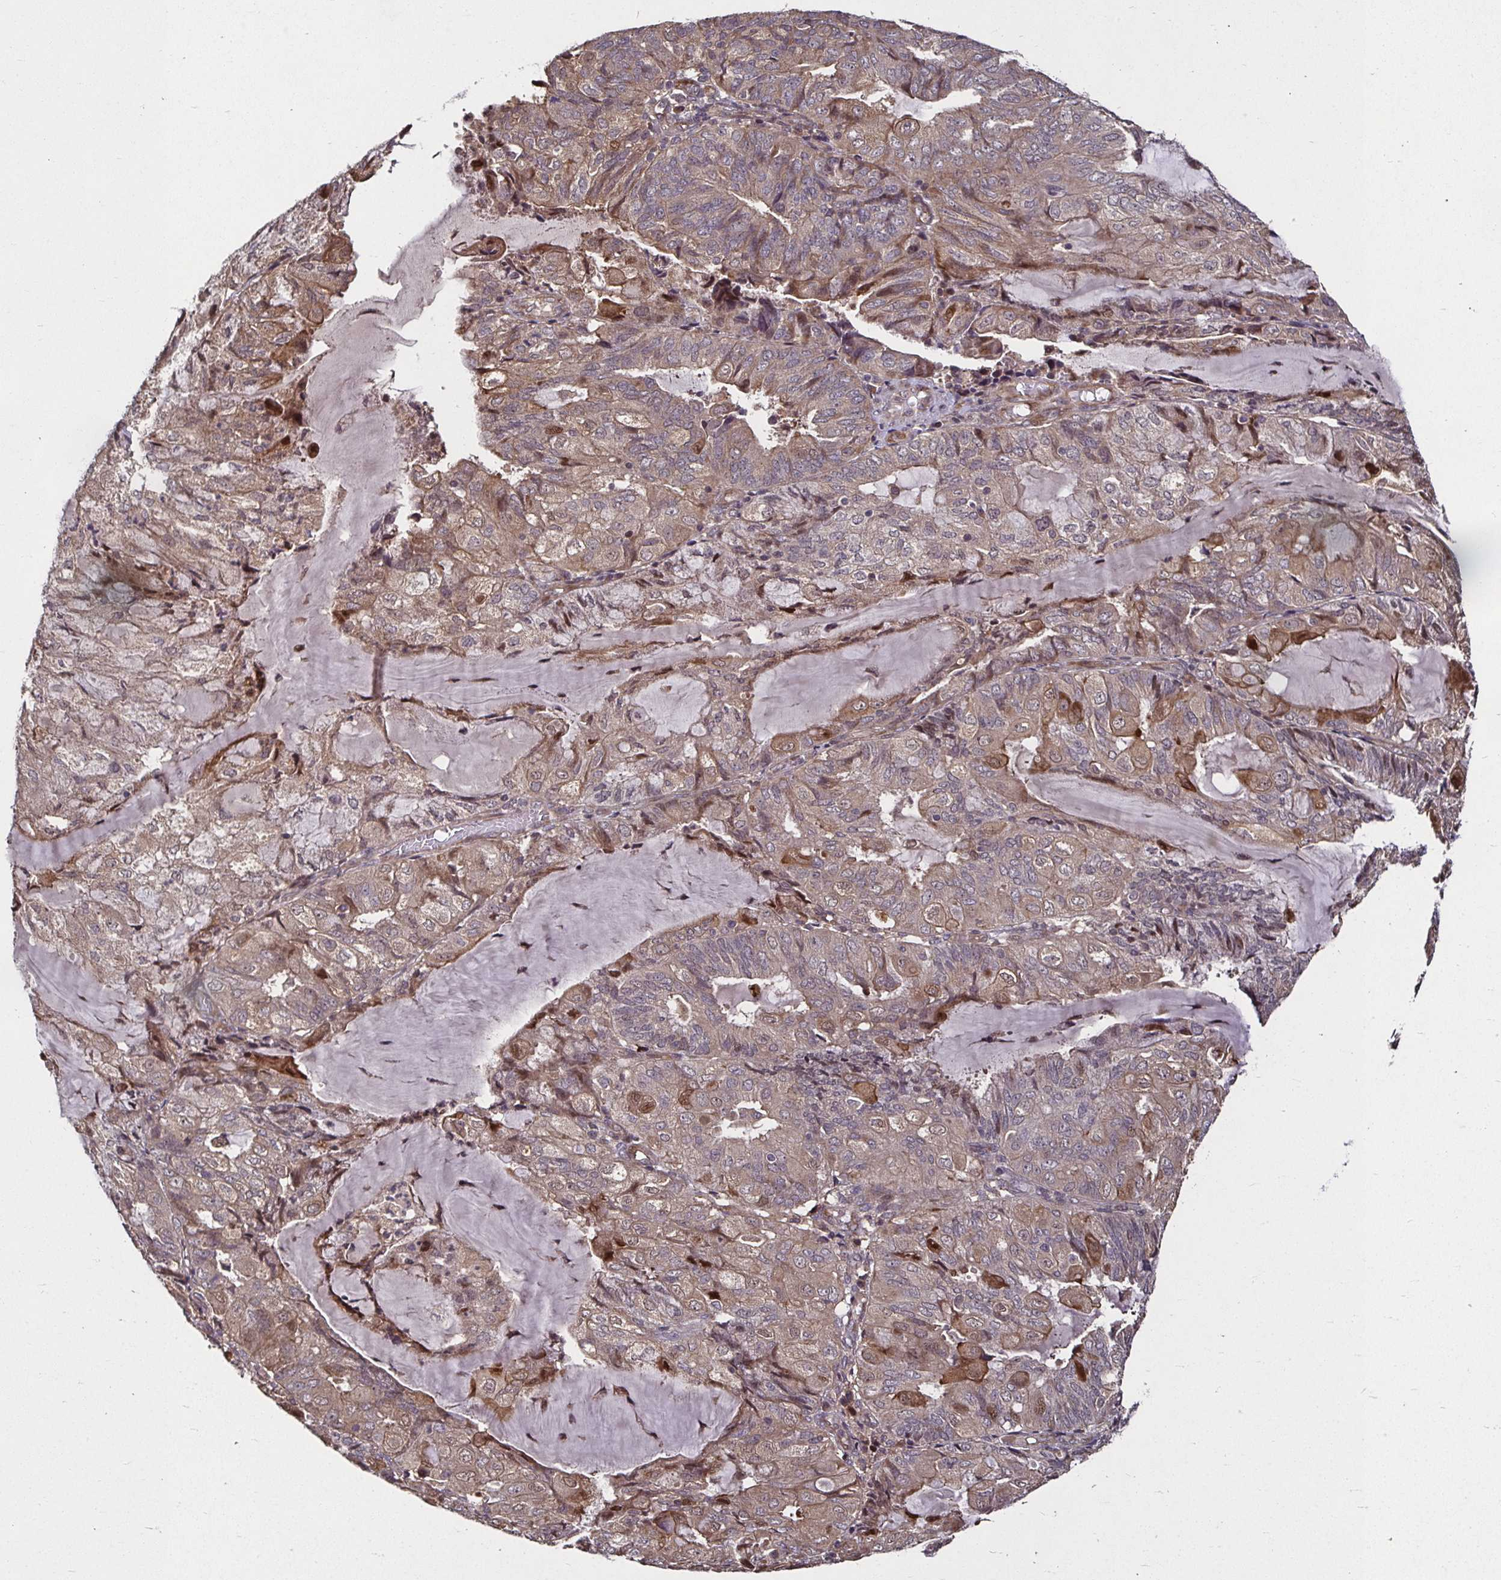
{"staining": {"intensity": "weak", "quantity": "25%-75%", "location": "cytoplasmic/membranous"}, "tissue": "endometrial cancer", "cell_type": "Tumor cells", "image_type": "cancer", "snomed": [{"axis": "morphology", "description": "Adenocarcinoma, NOS"}, {"axis": "topography", "description": "Endometrium"}], "caption": "Immunohistochemistry (DAB) staining of adenocarcinoma (endometrial) shows weak cytoplasmic/membranous protein positivity in about 25%-75% of tumor cells.", "gene": "SMYD3", "patient": {"sex": "female", "age": 81}}